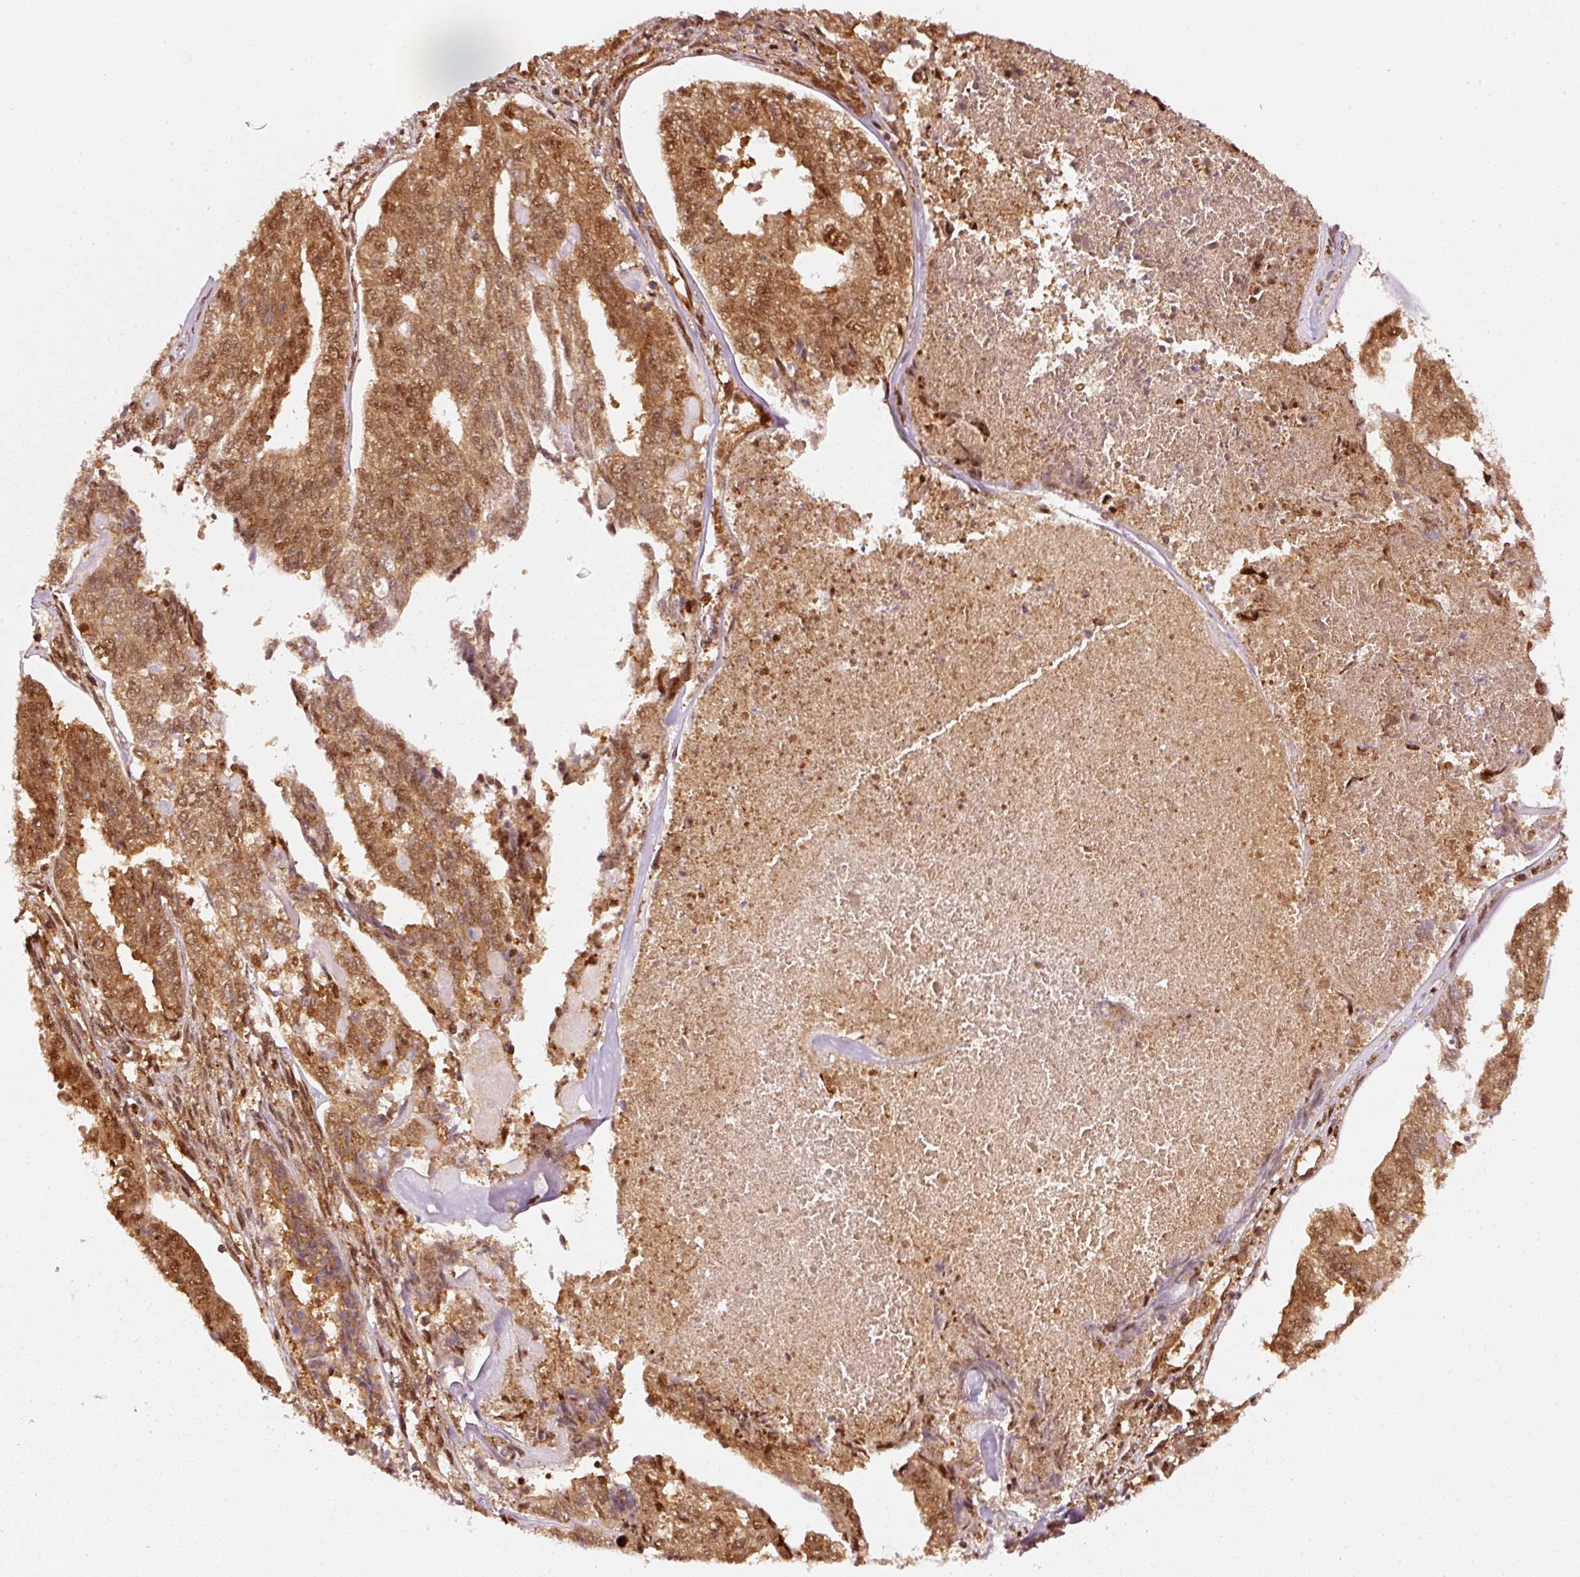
{"staining": {"intensity": "moderate", "quantity": ">75%", "location": "cytoplasmic/membranous,nuclear"}, "tissue": "endometrial cancer", "cell_type": "Tumor cells", "image_type": "cancer", "snomed": [{"axis": "morphology", "description": "Adenocarcinoma, NOS"}, {"axis": "topography", "description": "Endometrium"}], "caption": "Immunohistochemical staining of adenocarcinoma (endometrial) displays moderate cytoplasmic/membranous and nuclear protein staining in about >75% of tumor cells. The protein of interest is shown in brown color, while the nuclei are stained blue.", "gene": "PSMD1", "patient": {"sex": "female", "age": 73}}